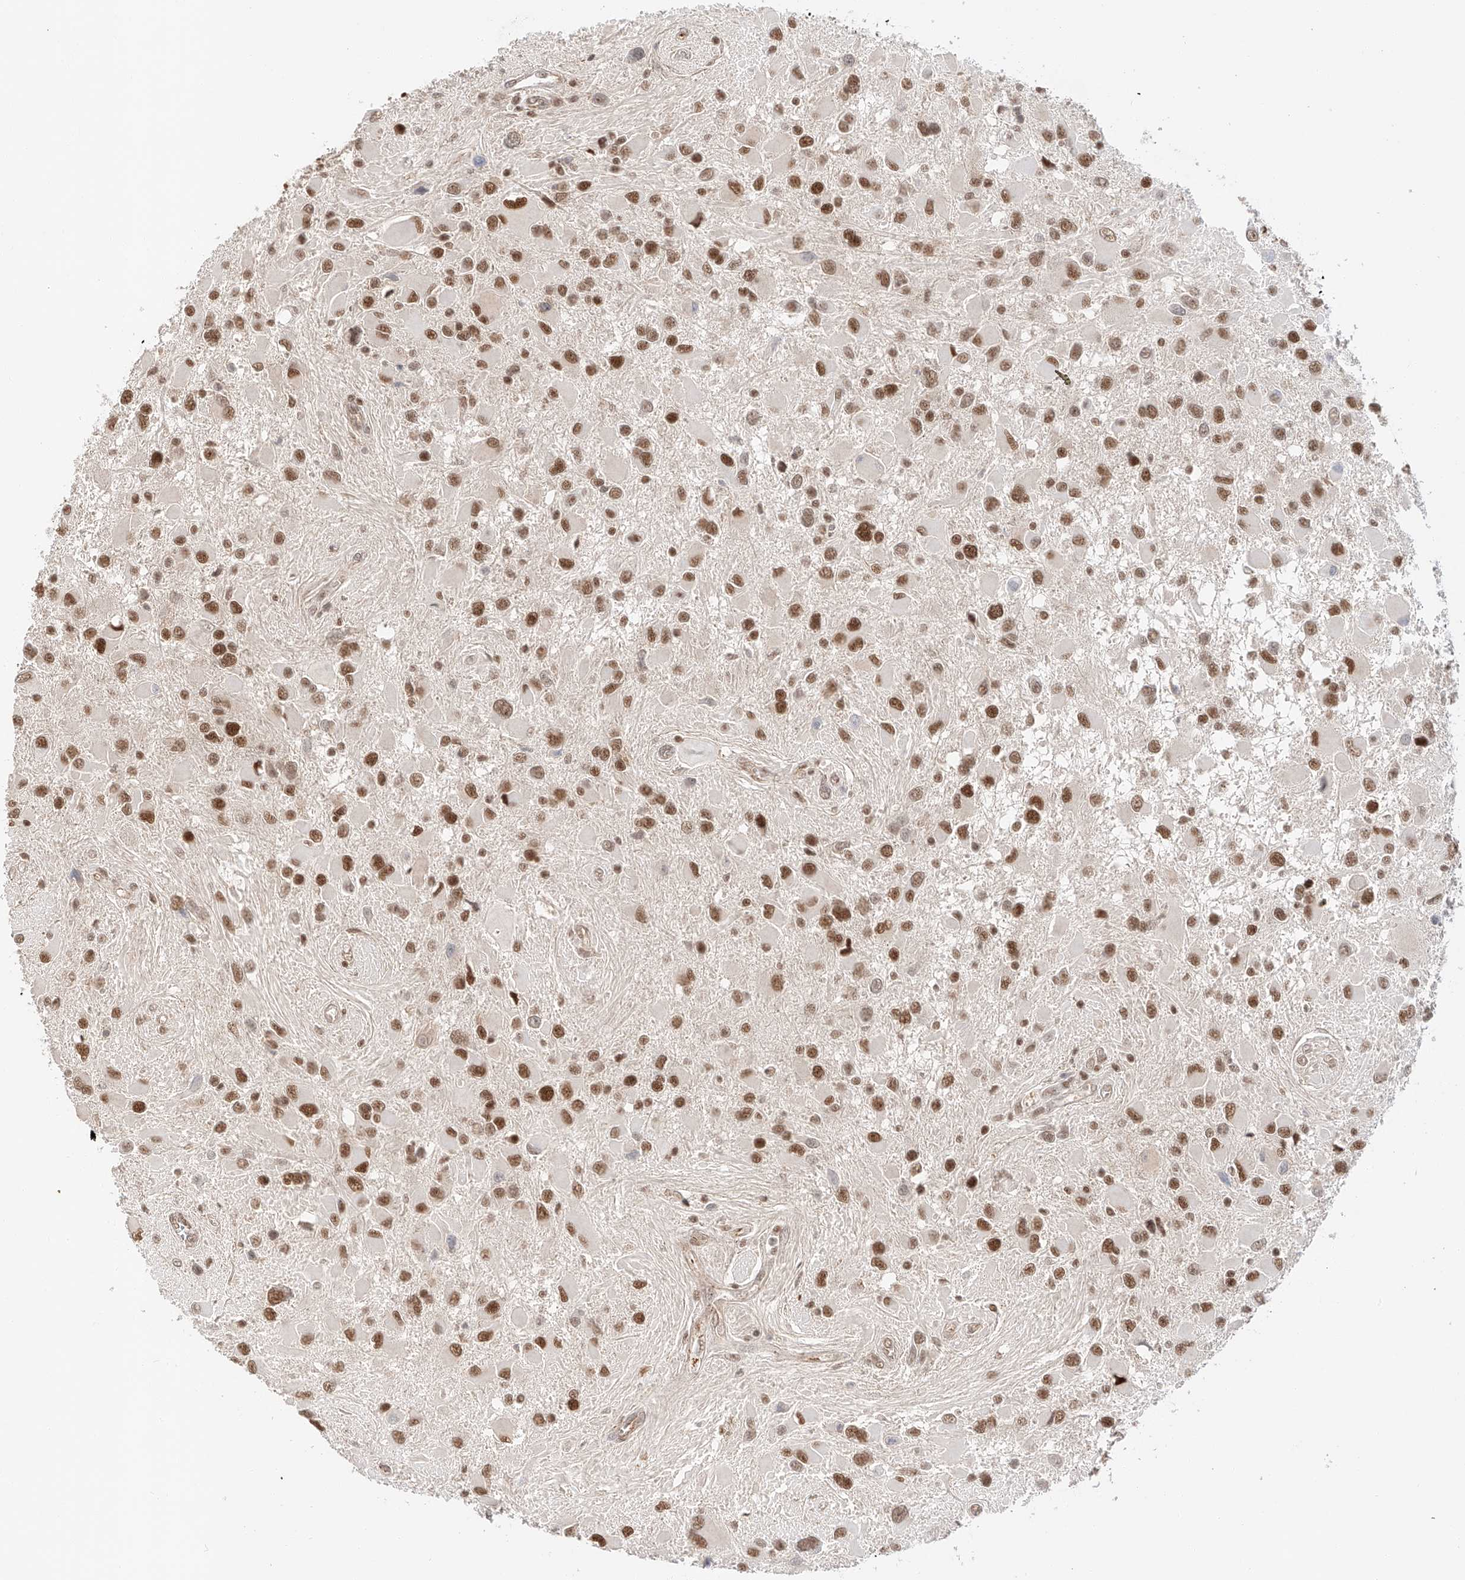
{"staining": {"intensity": "moderate", "quantity": ">75%", "location": "nuclear"}, "tissue": "glioma", "cell_type": "Tumor cells", "image_type": "cancer", "snomed": [{"axis": "morphology", "description": "Glioma, malignant, High grade"}, {"axis": "topography", "description": "Brain"}], "caption": "A brown stain labels moderate nuclear positivity of a protein in glioma tumor cells.", "gene": "POGK", "patient": {"sex": "male", "age": 53}}